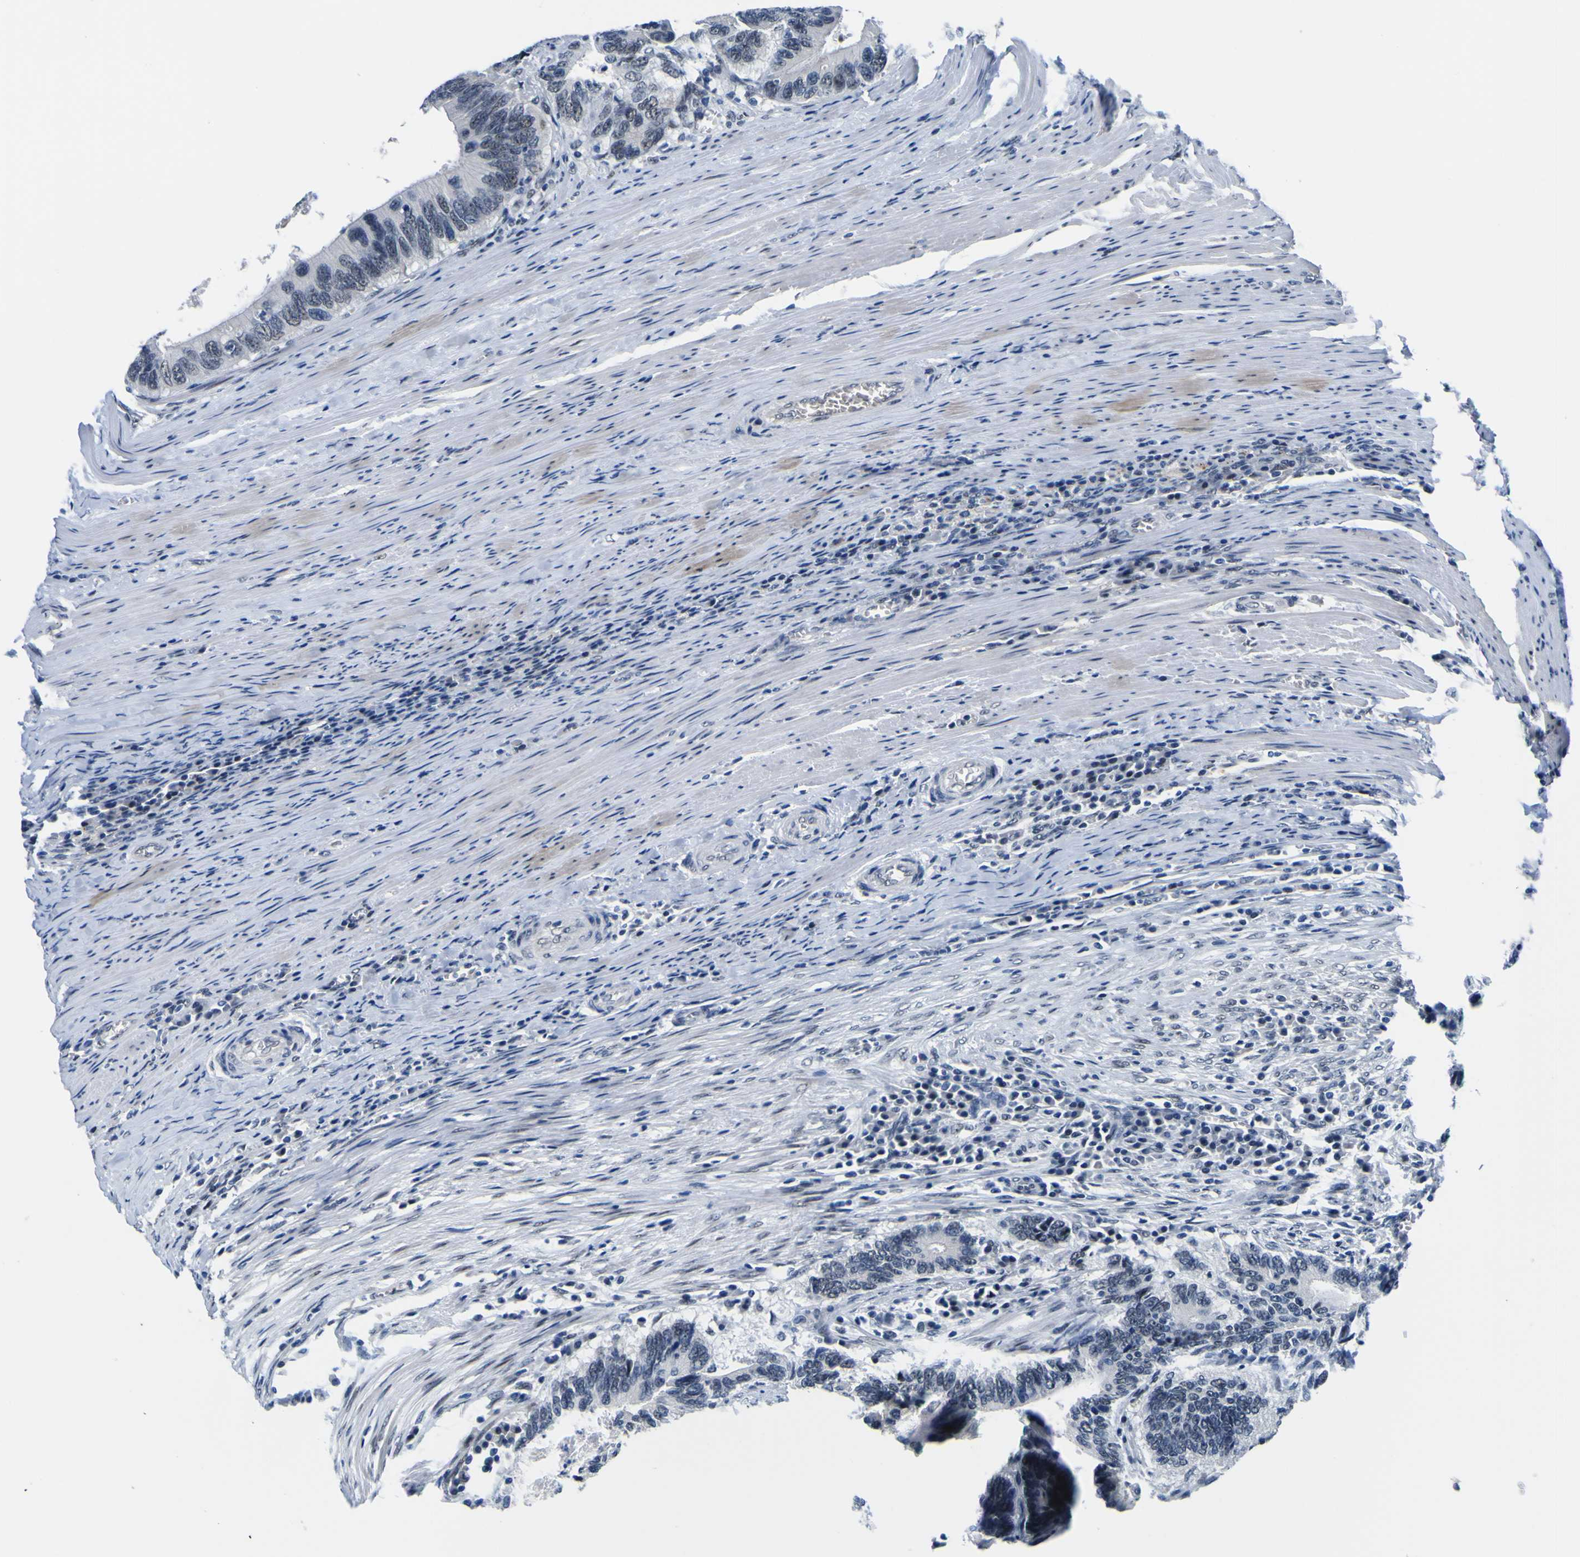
{"staining": {"intensity": "negative", "quantity": "none", "location": "none"}, "tissue": "colorectal cancer", "cell_type": "Tumor cells", "image_type": "cancer", "snomed": [{"axis": "morphology", "description": "Adenocarcinoma, NOS"}, {"axis": "topography", "description": "Colon"}], "caption": "The immunohistochemistry (IHC) image has no significant positivity in tumor cells of colorectal cancer (adenocarcinoma) tissue.", "gene": "CUL4B", "patient": {"sex": "male", "age": 72}}